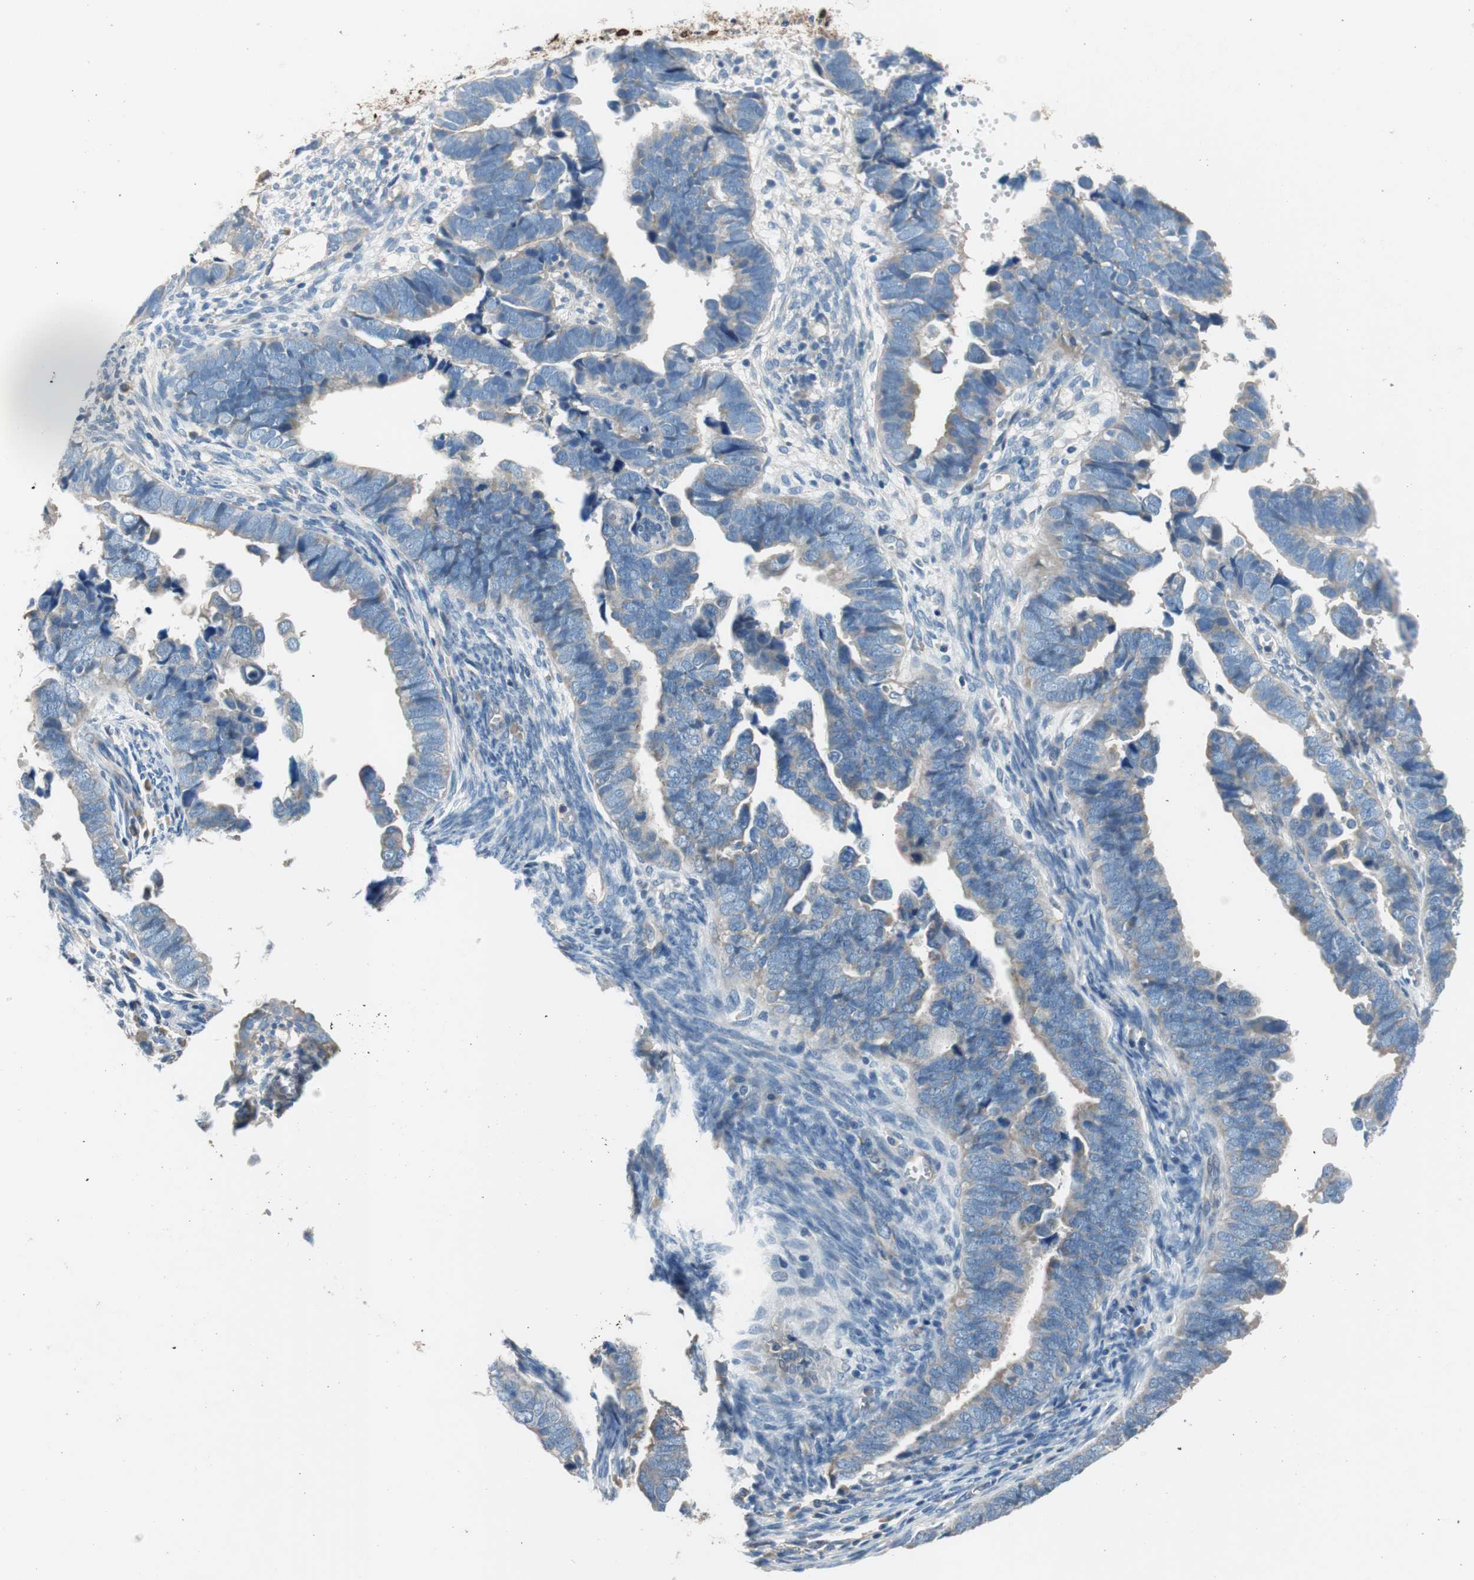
{"staining": {"intensity": "negative", "quantity": "none", "location": "none"}, "tissue": "endometrial cancer", "cell_type": "Tumor cells", "image_type": "cancer", "snomed": [{"axis": "morphology", "description": "Adenocarcinoma, NOS"}, {"axis": "topography", "description": "Endometrium"}], "caption": "High magnification brightfield microscopy of endometrial adenocarcinoma stained with DAB (3,3'-diaminobenzidine) (brown) and counterstained with hematoxylin (blue): tumor cells show no significant expression.", "gene": "CALML3", "patient": {"sex": "female", "age": 75}}